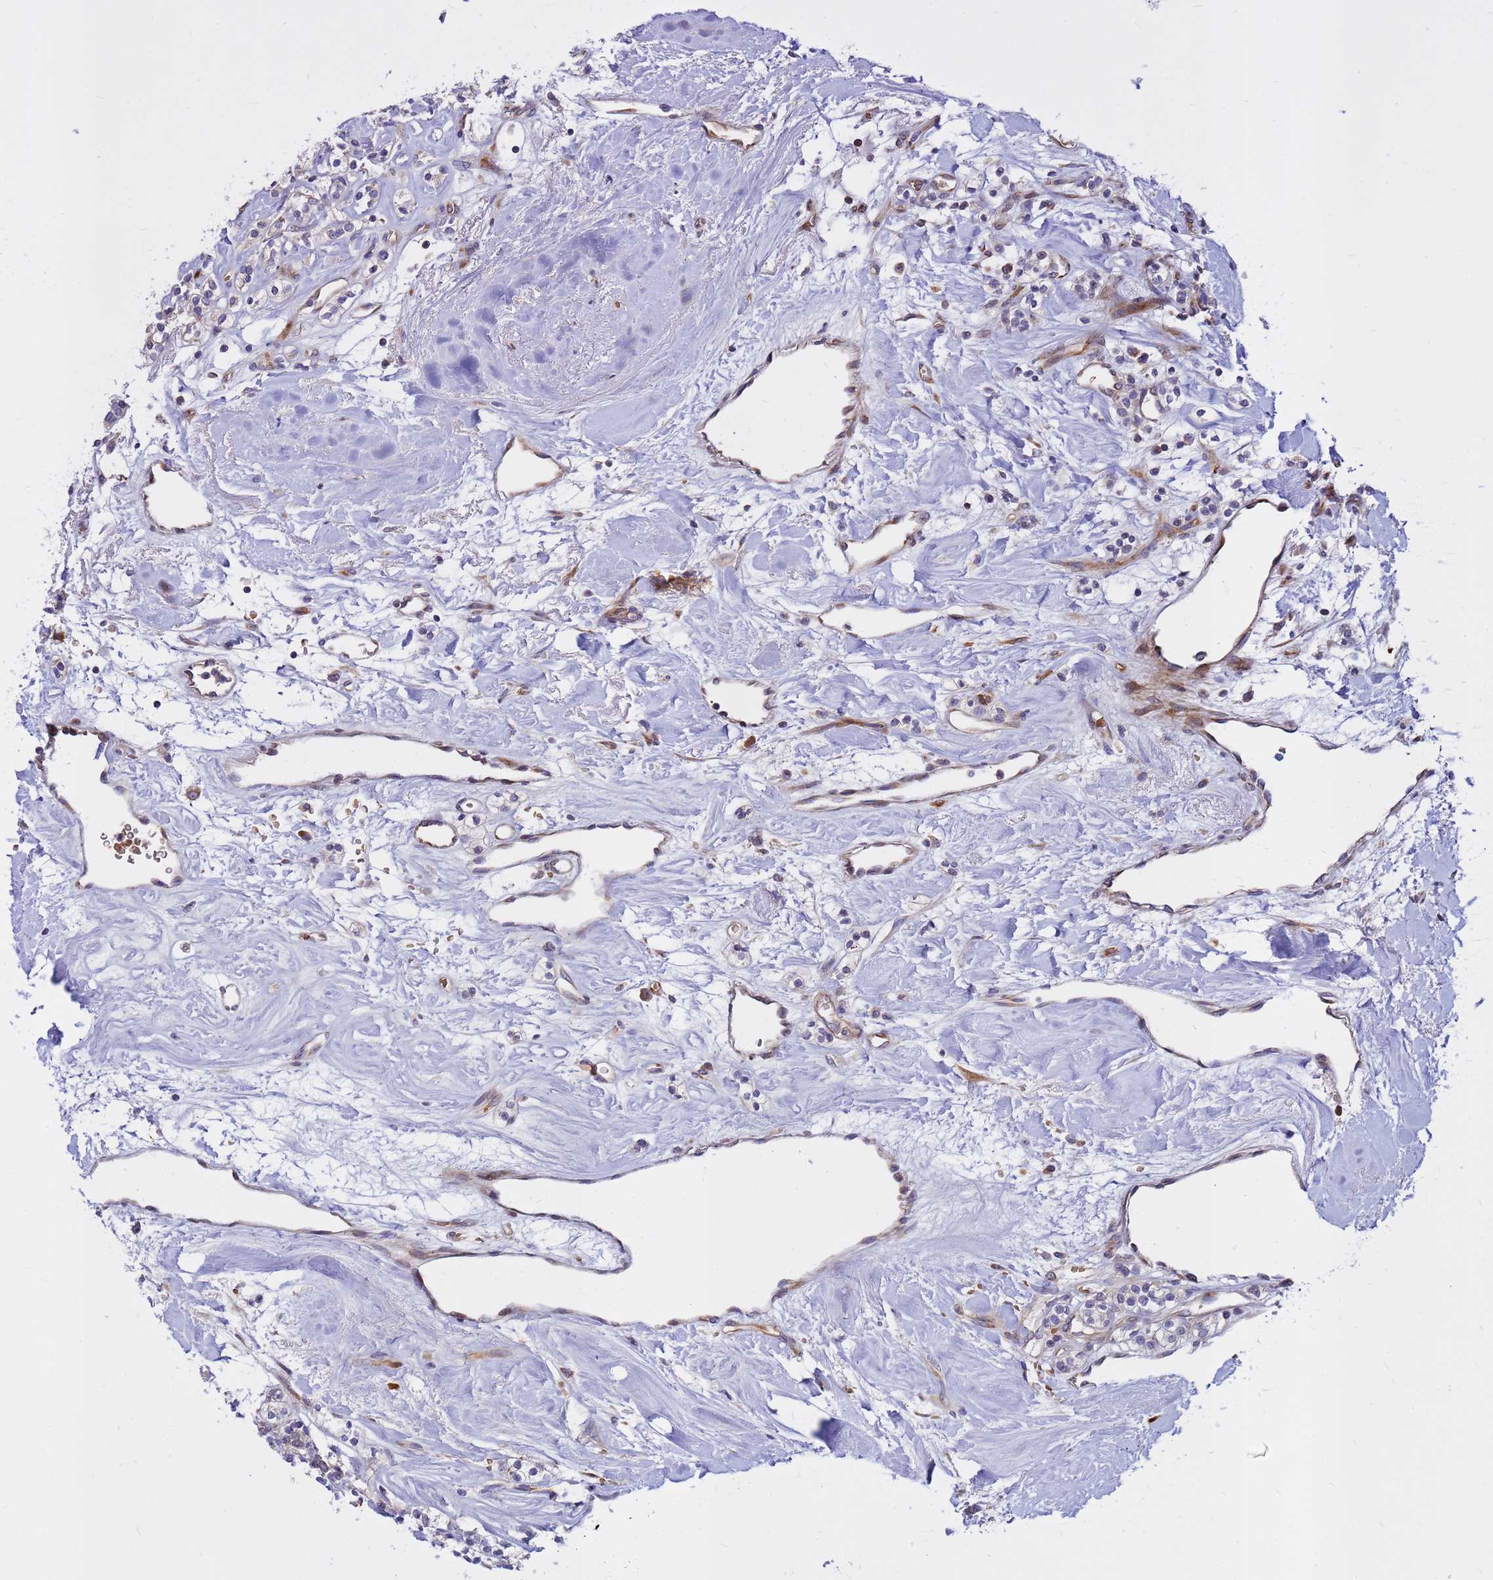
{"staining": {"intensity": "negative", "quantity": "none", "location": "none"}, "tissue": "renal cancer", "cell_type": "Tumor cells", "image_type": "cancer", "snomed": [{"axis": "morphology", "description": "Adenocarcinoma, NOS"}, {"axis": "topography", "description": "Kidney"}], "caption": "High power microscopy photomicrograph of an IHC histopathology image of adenocarcinoma (renal), revealing no significant positivity in tumor cells. (Brightfield microscopy of DAB (3,3'-diaminobenzidine) immunohistochemistry (IHC) at high magnification).", "gene": "ZNF669", "patient": {"sex": "male", "age": 77}}